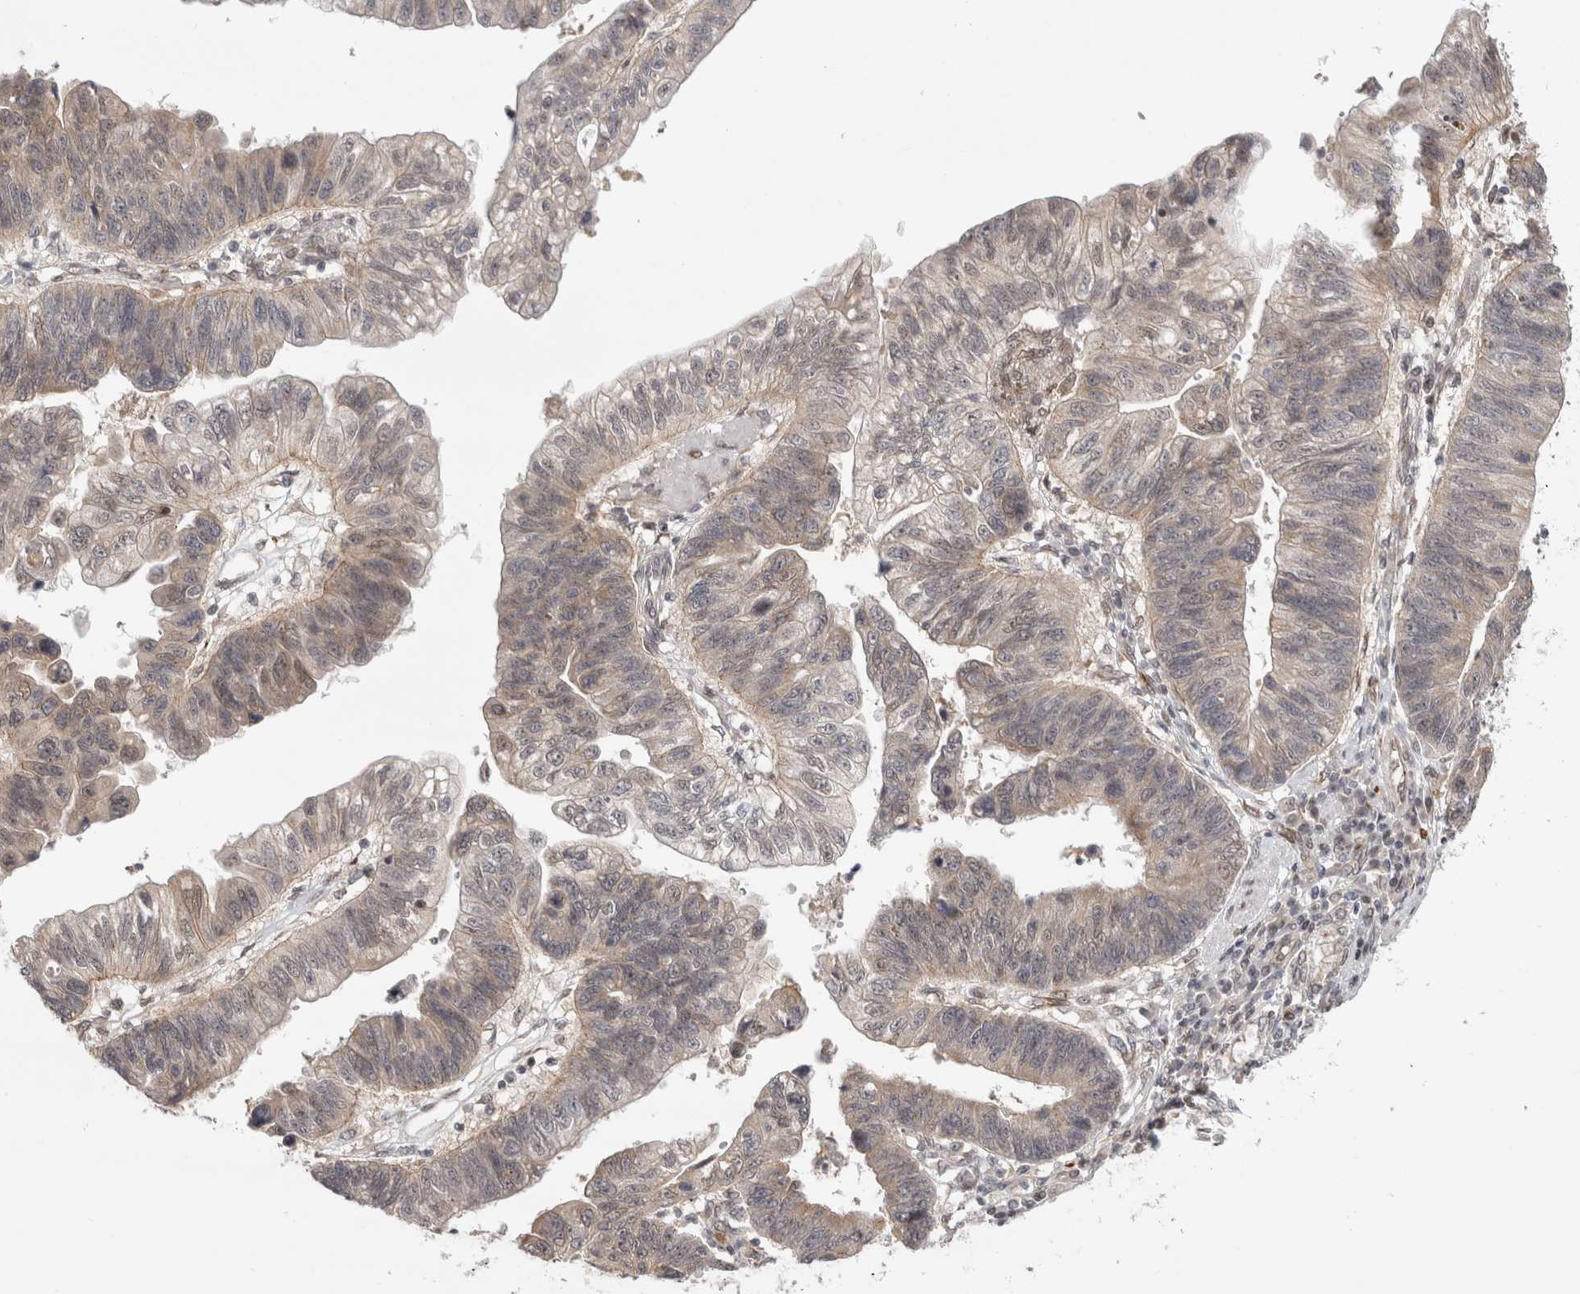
{"staining": {"intensity": "moderate", "quantity": "25%-75%", "location": "cytoplasmic/membranous,nuclear"}, "tissue": "stomach cancer", "cell_type": "Tumor cells", "image_type": "cancer", "snomed": [{"axis": "morphology", "description": "Adenocarcinoma, NOS"}, {"axis": "topography", "description": "Stomach"}], "caption": "Stomach adenocarcinoma stained with DAB (3,3'-diaminobenzidine) IHC demonstrates medium levels of moderate cytoplasmic/membranous and nuclear staining in about 25%-75% of tumor cells.", "gene": "ZNF318", "patient": {"sex": "male", "age": 59}}